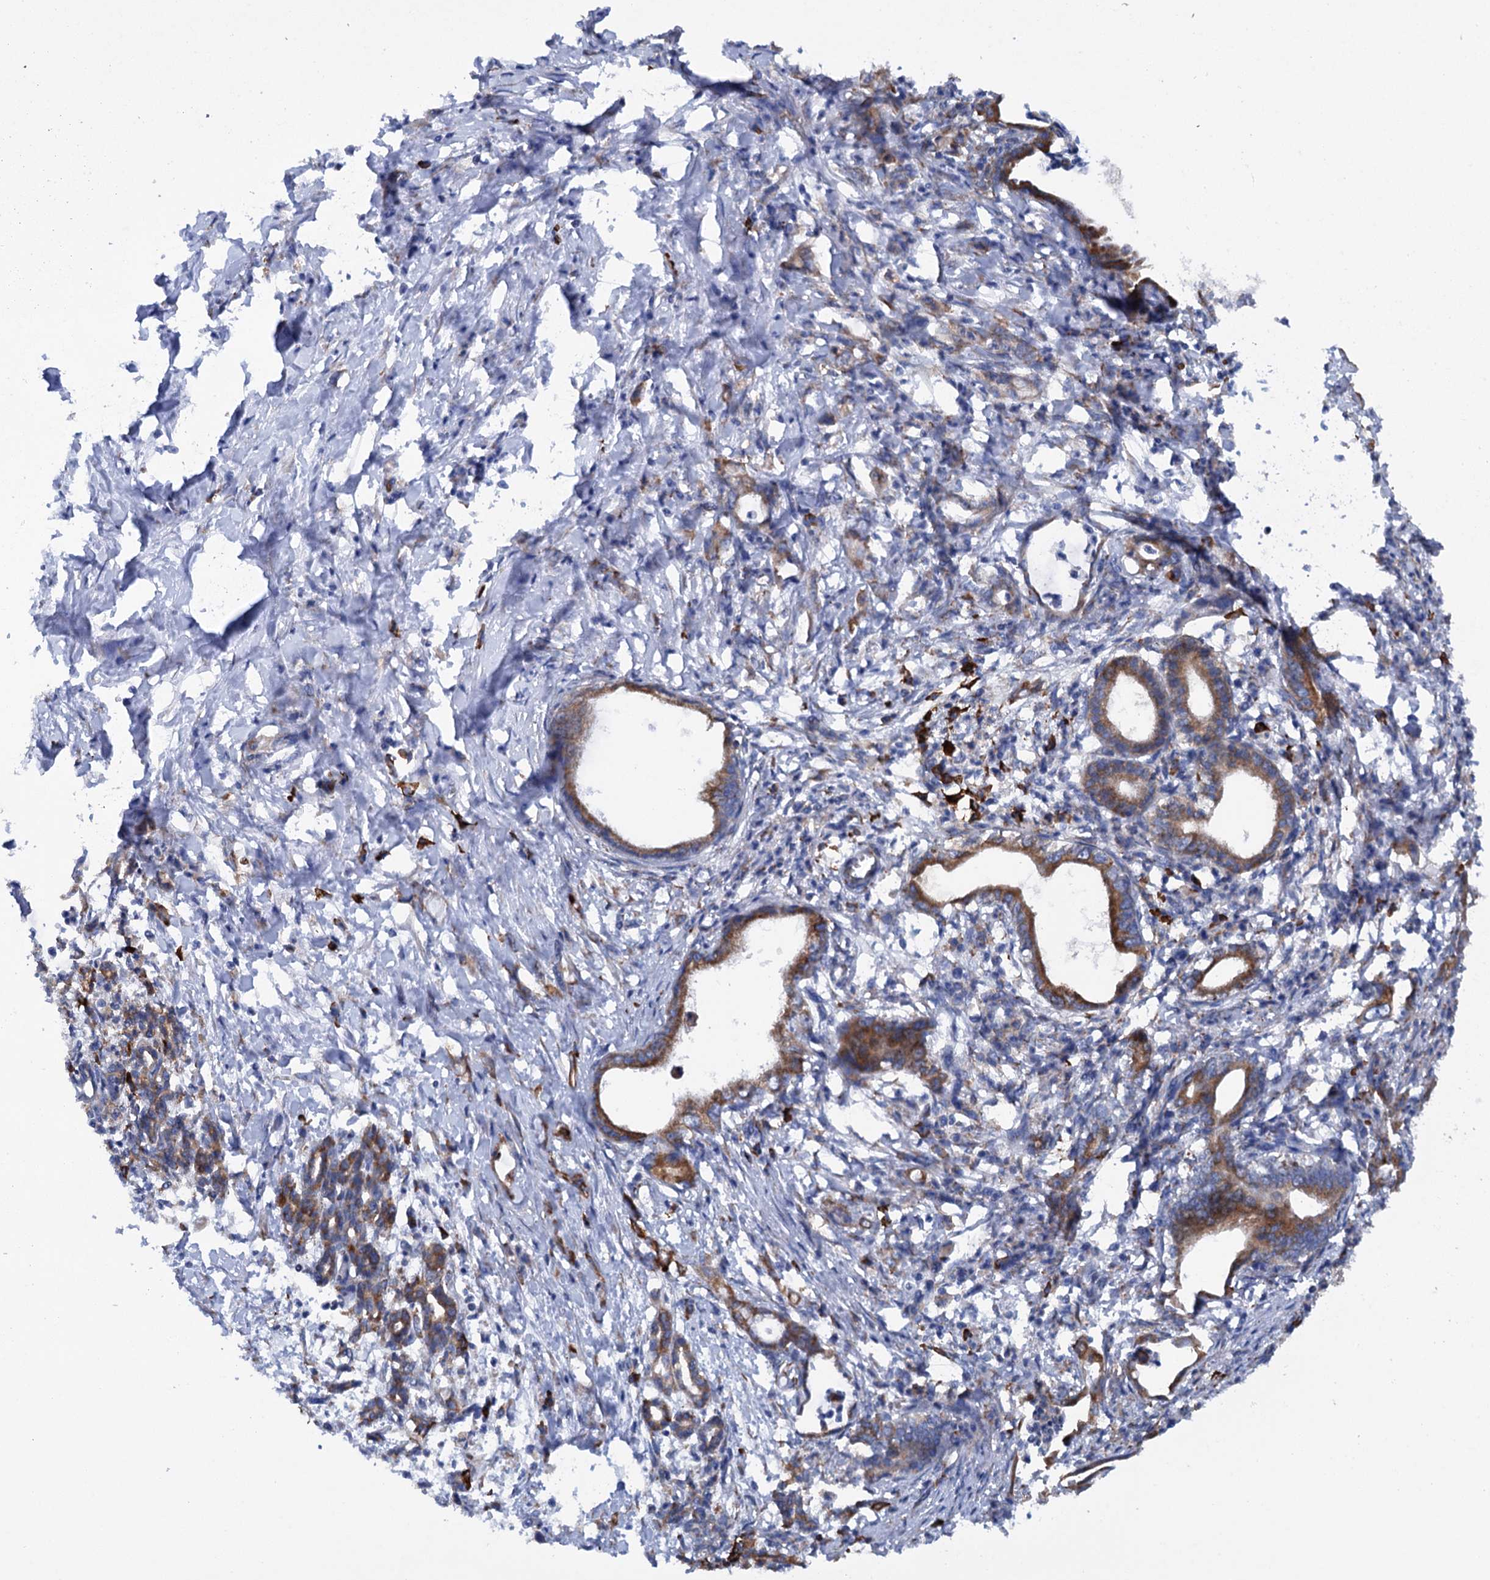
{"staining": {"intensity": "strong", "quantity": ">75%", "location": "cytoplasmic/membranous"}, "tissue": "pancreatic cancer", "cell_type": "Tumor cells", "image_type": "cancer", "snomed": [{"axis": "morphology", "description": "Adenocarcinoma, NOS"}, {"axis": "topography", "description": "Pancreas"}], "caption": "Tumor cells display high levels of strong cytoplasmic/membranous positivity in approximately >75% of cells in pancreatic cancer.", "gene": "SHE", "patient": {"sex": "female", "age": 55}}